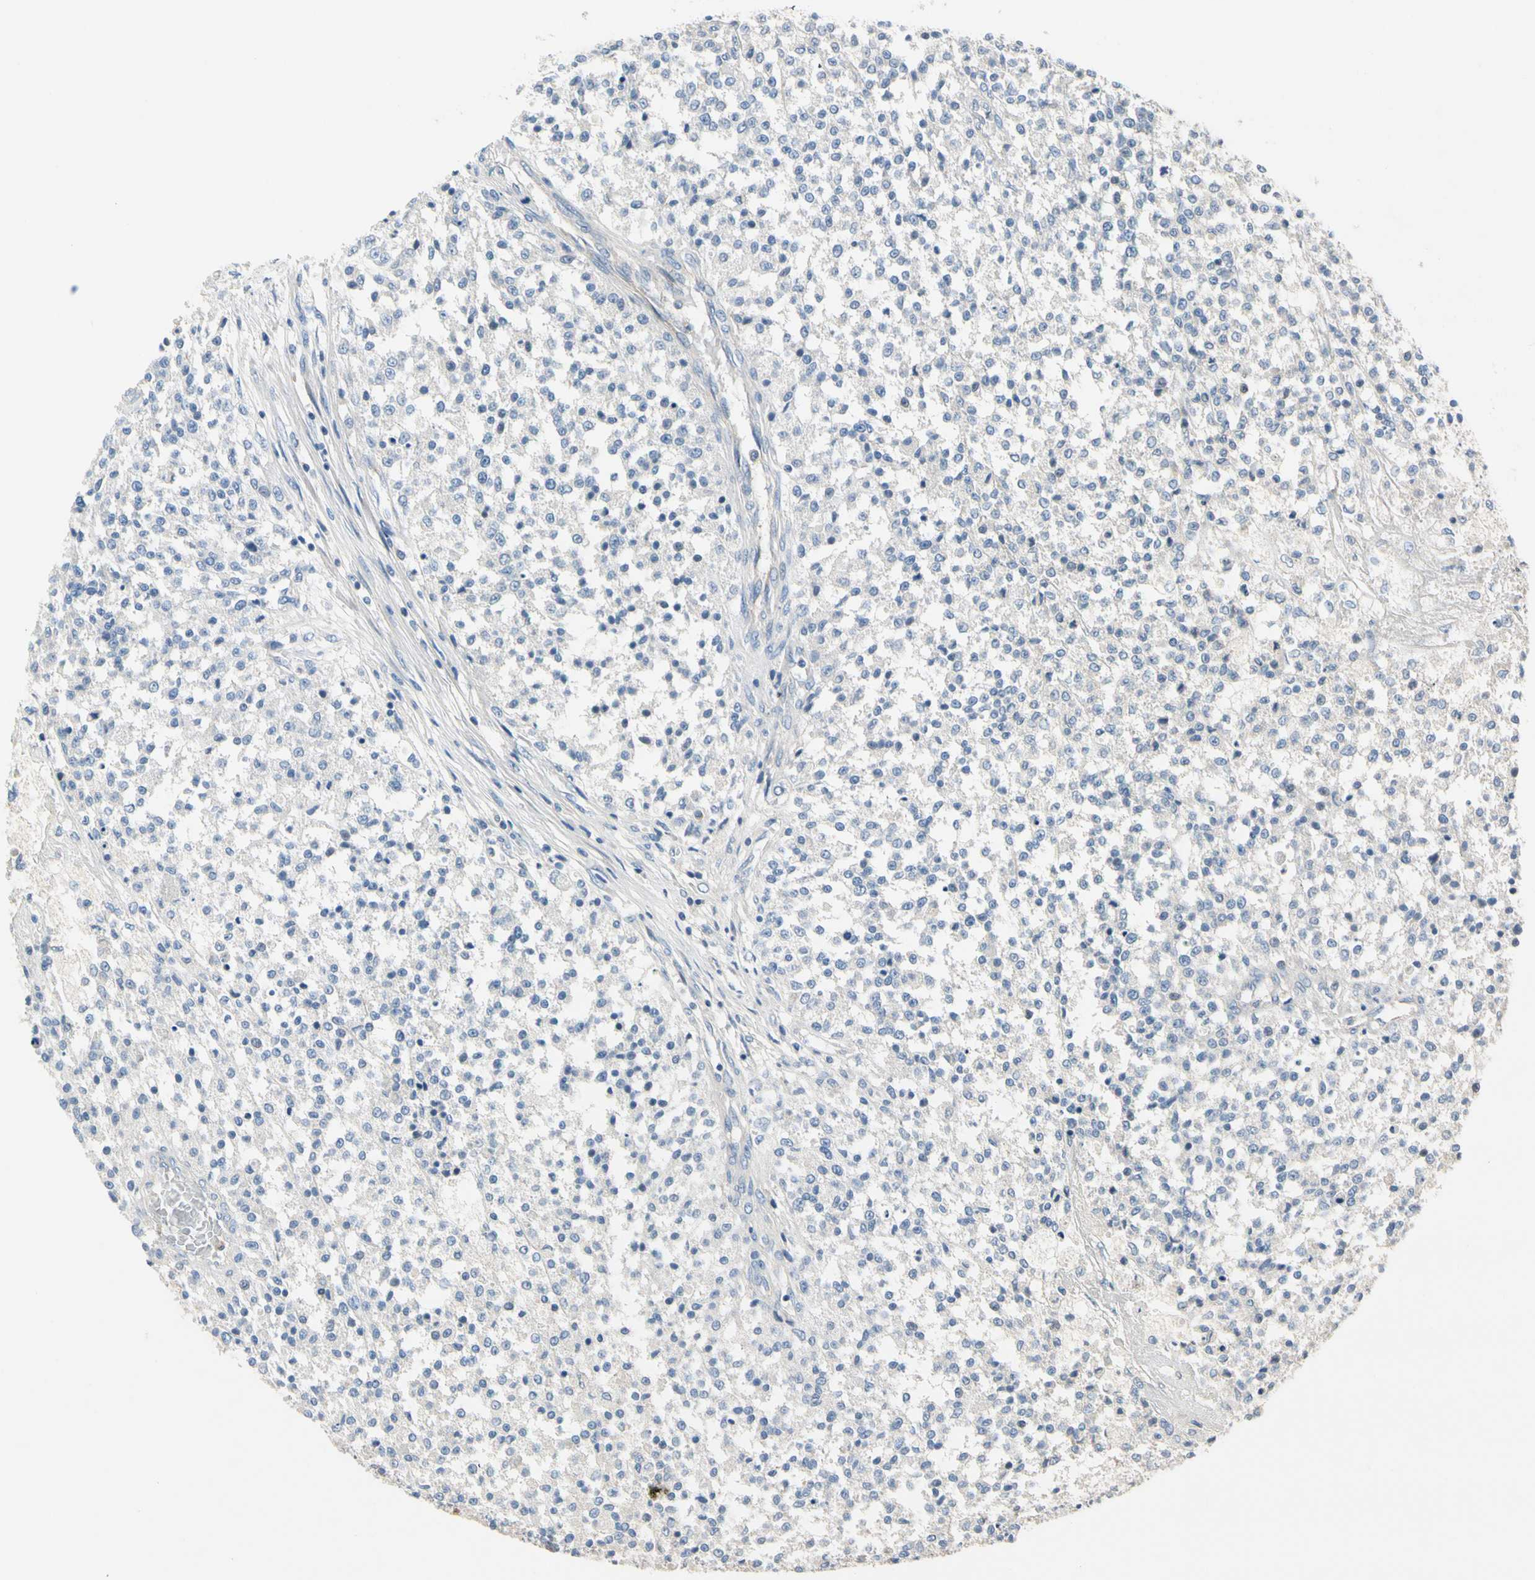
{"staining": {"intensity": "negative", "quantity": "none", "location": "none"}, "tissue": "testis cancer", "cell_type": "Tumor cells", "image_type": "cancer", "snomed": [{"axis": "morphology", "description": "Seminoma, NOS"}, {"axis": "topography", "description": "Testis"}], "caption": "The photomicrograph exhibits no staining of tumor cells in testis cancer (seminoma).", "gene": "SIGLEC5", "patient": {"sex": "male", "age": 59}}